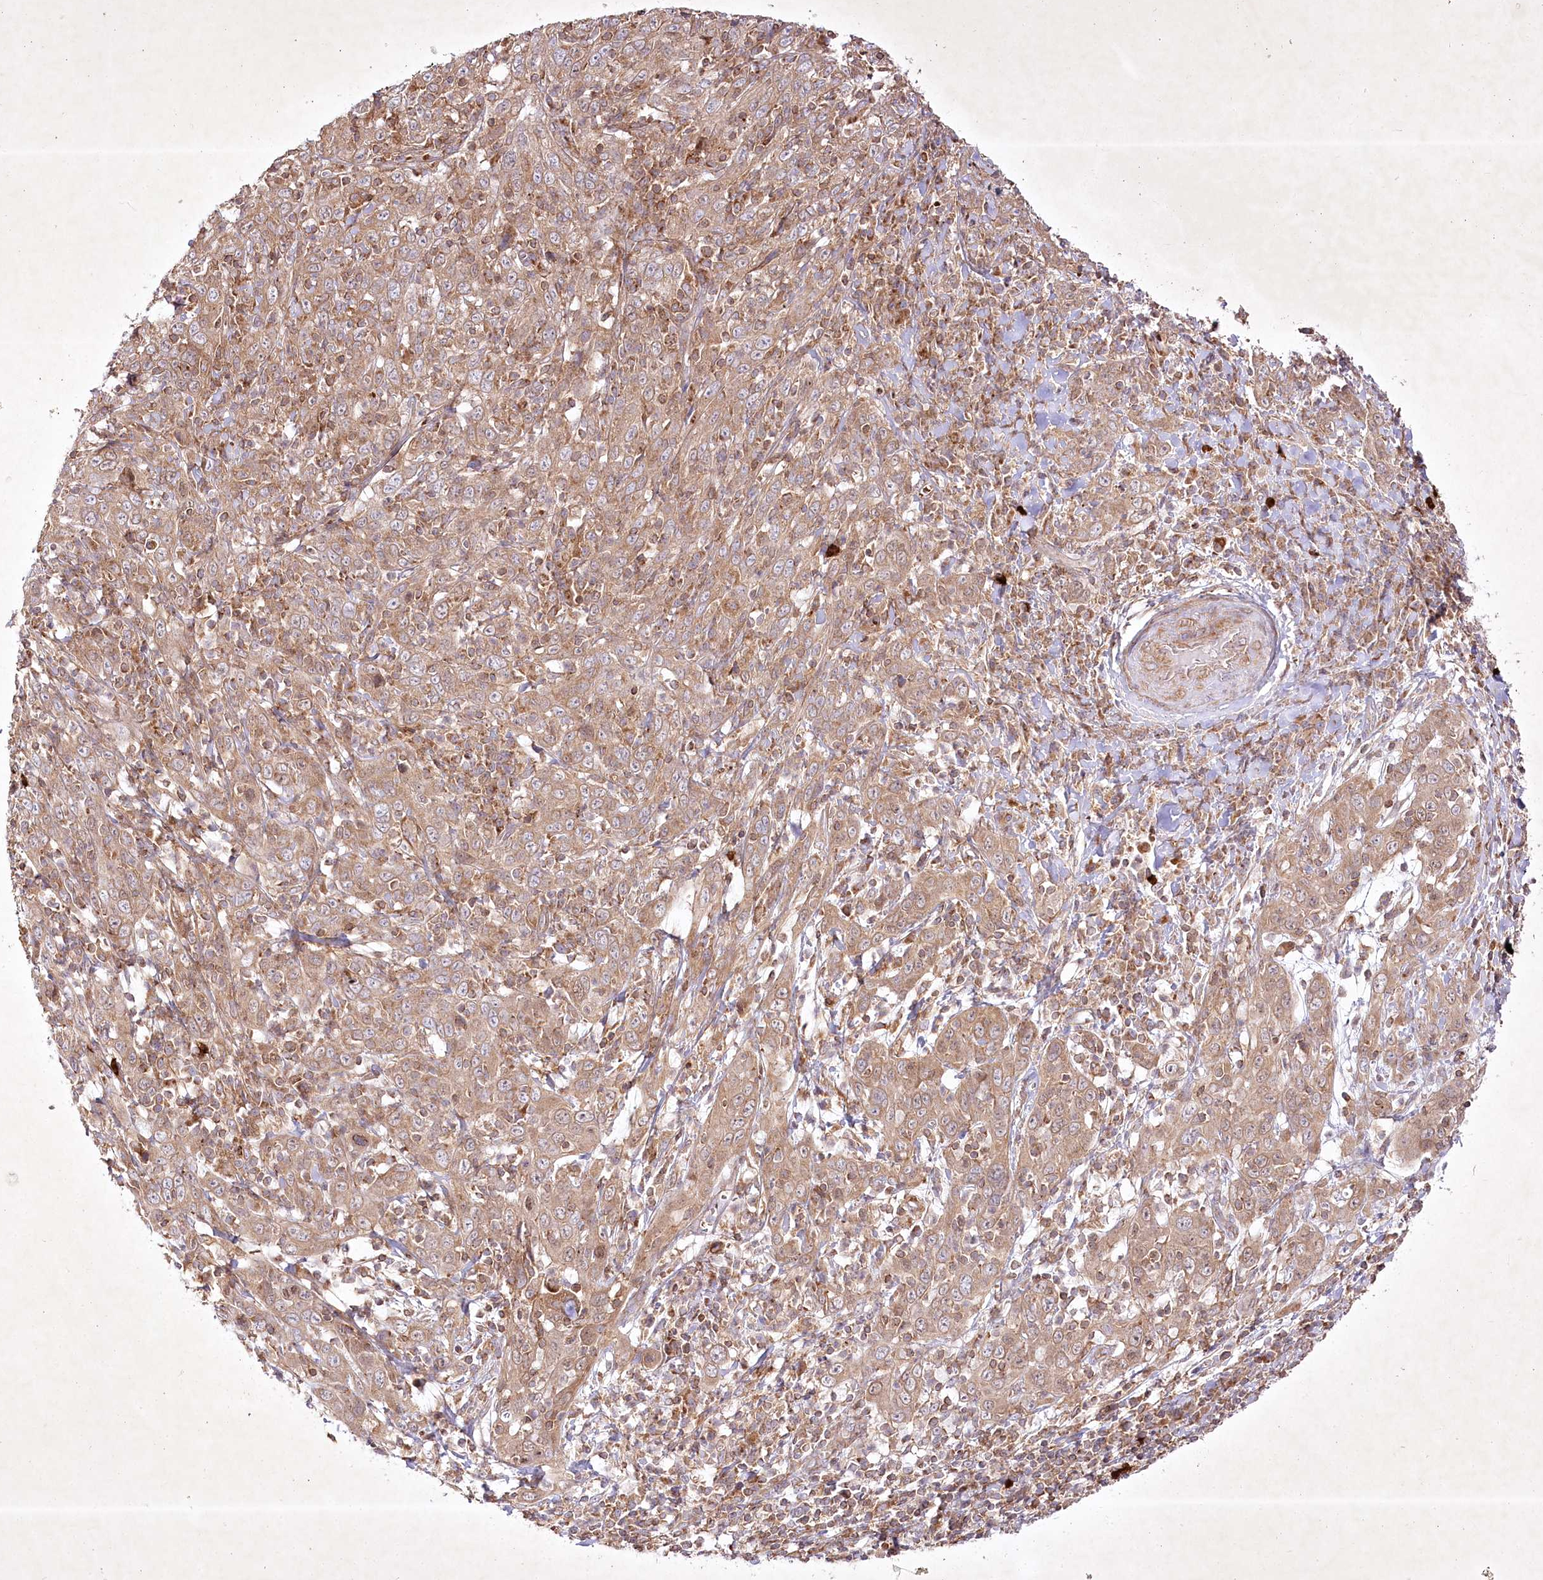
{"staining": {"intensity": "moderate", "quantity": ">75%", "location": "cytoplasmic/membranous"}, "tissue": "cervical cancer", "cell_type": "Tumor cells", "image_type": "cancer", "snomed": [{"axis": "morphology", "description": "Squamous cell carcinoma, NOS"}, {"axis": "topography", "description": "Cervix"}], "caption": "Protein staining reveals moderate cytoplasmic/membranous expression in about >75% of tumor cells in cervical squamous cell carcinoma.", "gene": "OPA1", "patient": {"sex": "female", "age": 46}}